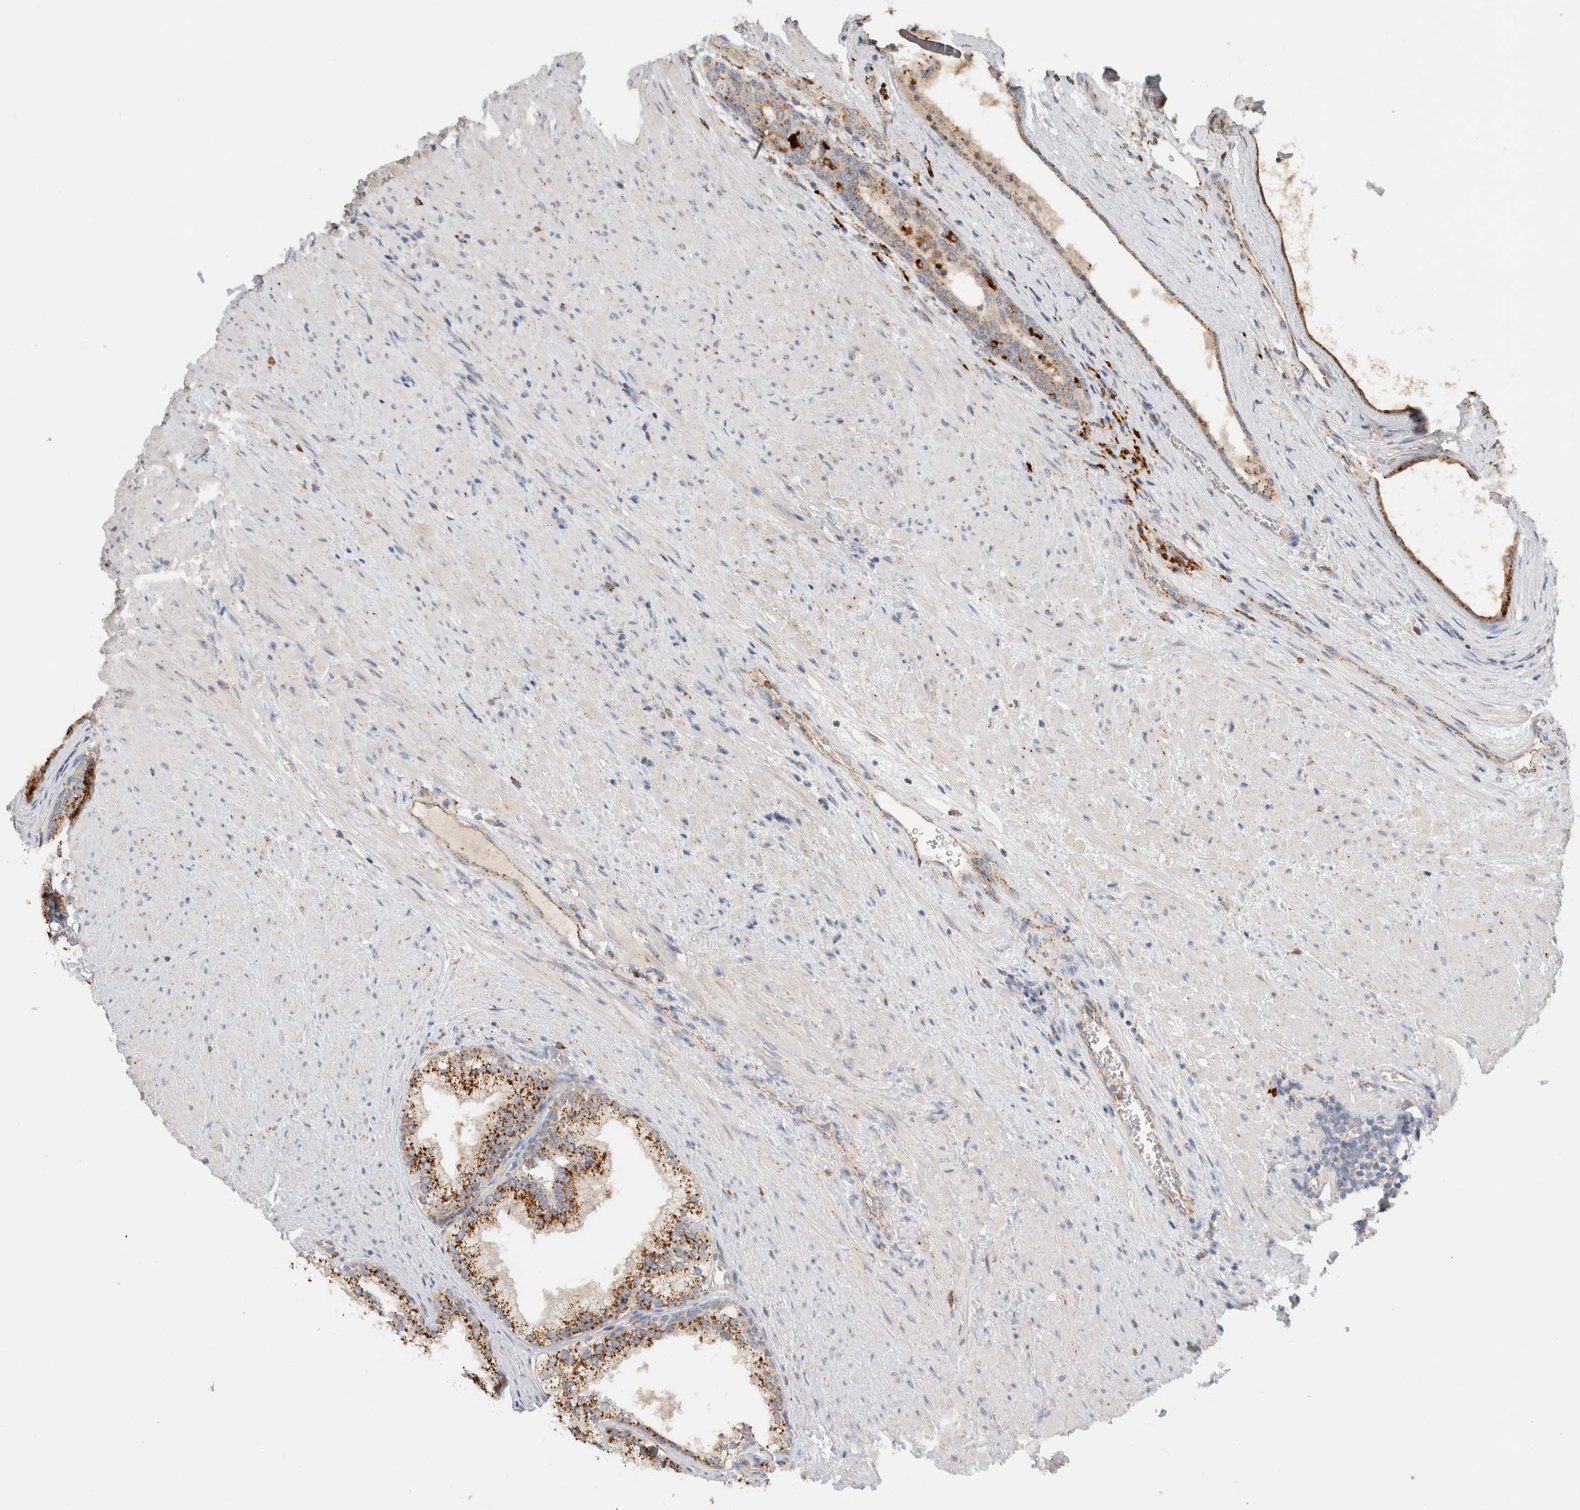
{"staining": {"intensity": "strong", "quantity": "25%-75%", "location": "cytoplasmic/membranous"}, "tissue": "prostate", "cell_type": "Glandular cells", "image_type": "normal", "snomed": [{"axis": "morphology", "description": "Normal tissue, NOS"}, {"axis": "topography", "description": "Prostate"}], "caption": "The image shows a brown stain indicating the presence of a protein in the cytoplasmic/membranous of glandular cells in prostate. (IHC, brightfield microscopy, high magnification).", "gene": "GNS", "patient": {"sex": "male", "age": 76}}